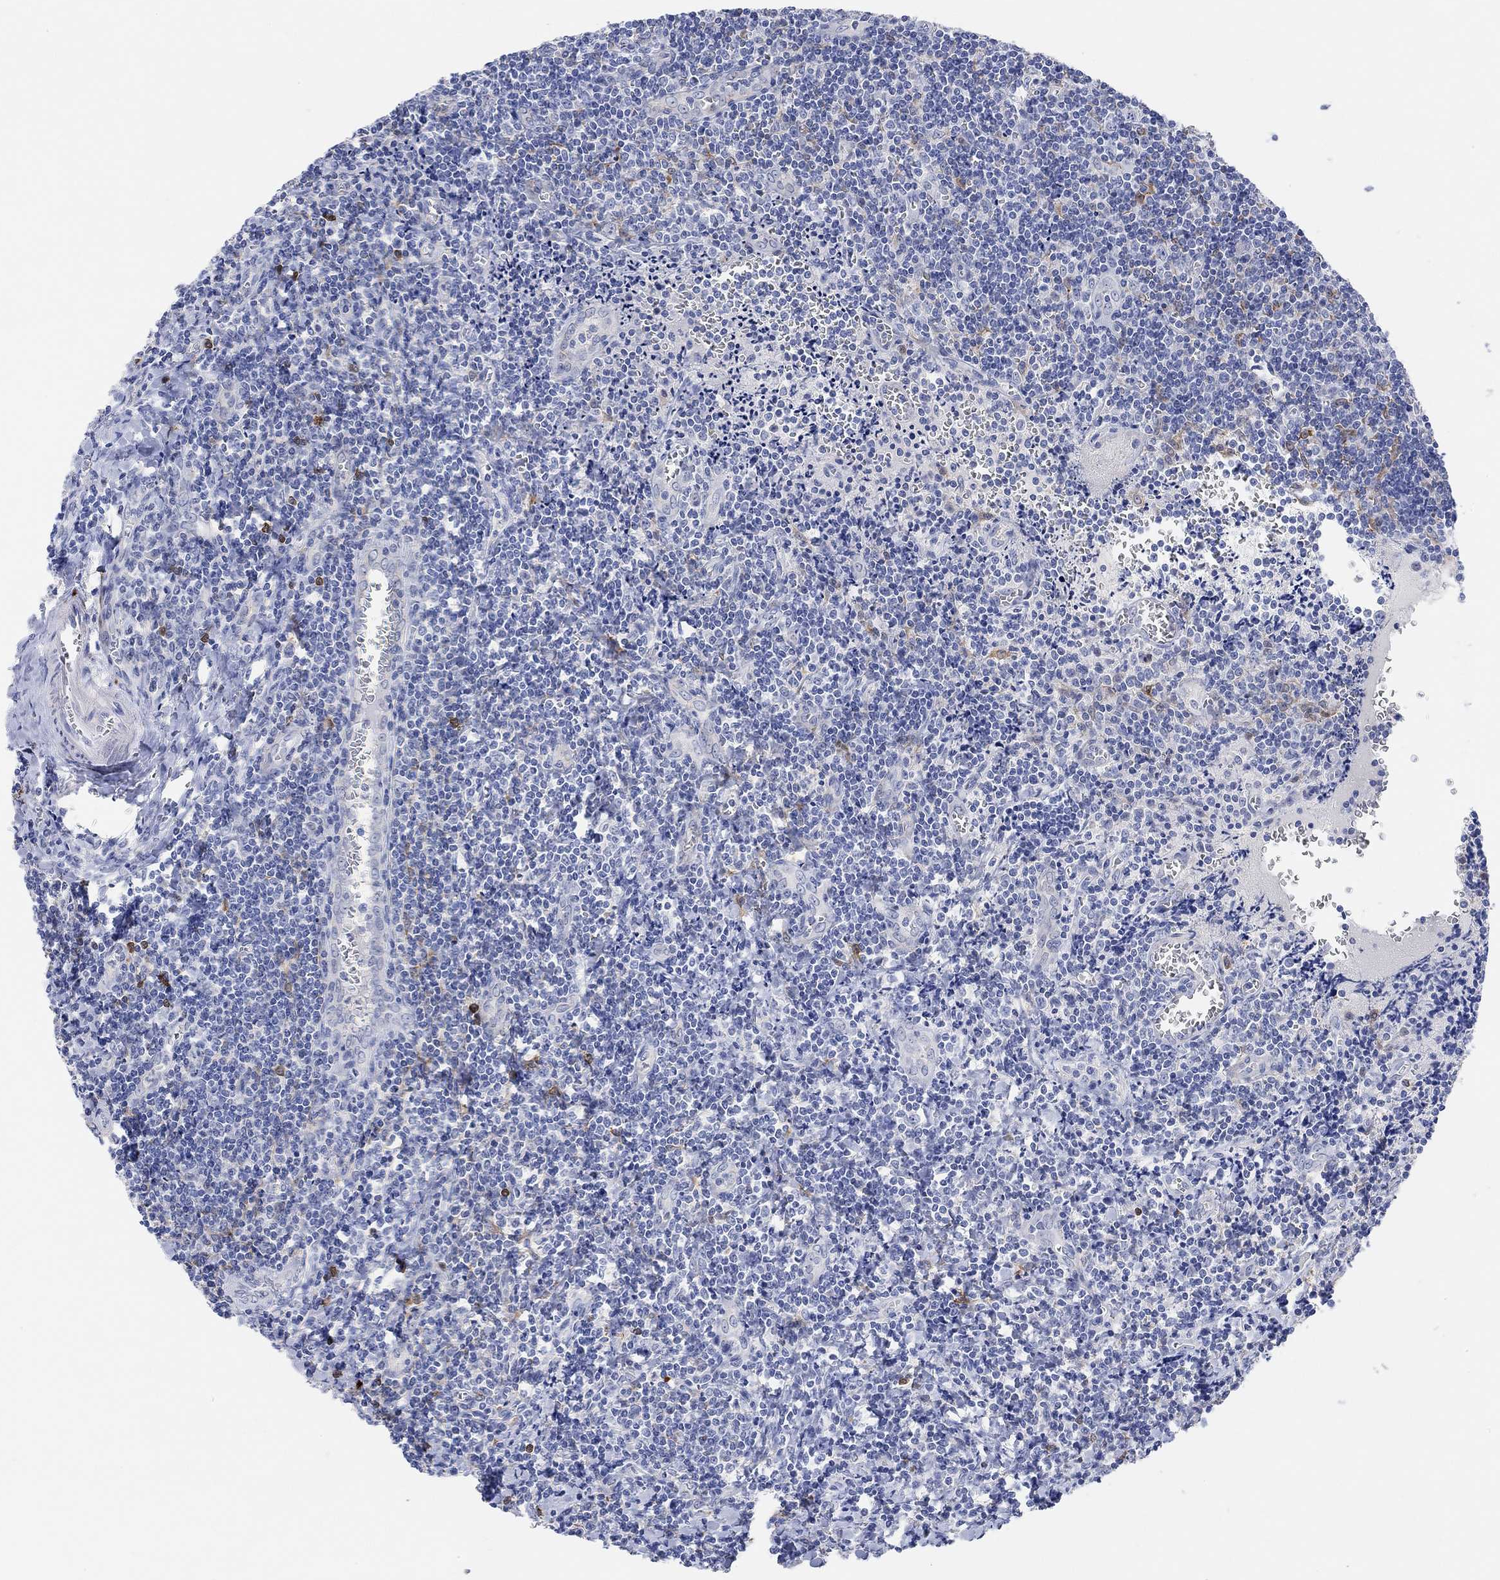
{"staining": {"intensity": "strong", "quantity": "<25%", "location": "cytoplasmic/membranous"}, "tissue": "tonsil", "cell_type": "Germinal center cells", "image_type": "normal", "snomed": [{"axis": "morphology", "description": "Normal tissue, NOS"}, {"axis": "morphology", "description": "Inflammation, NOS"}, {"axis": "topography", "description": "Tonsil"}], "caption": "High-power microscopy captured an IHC image of unremarkable tonsil, revealing strong cytoplasmic/membranous positivity in about <25% of germinal center cells.", "gene": "VAT1L", "patient": {"sex": "female", "age": 31}}